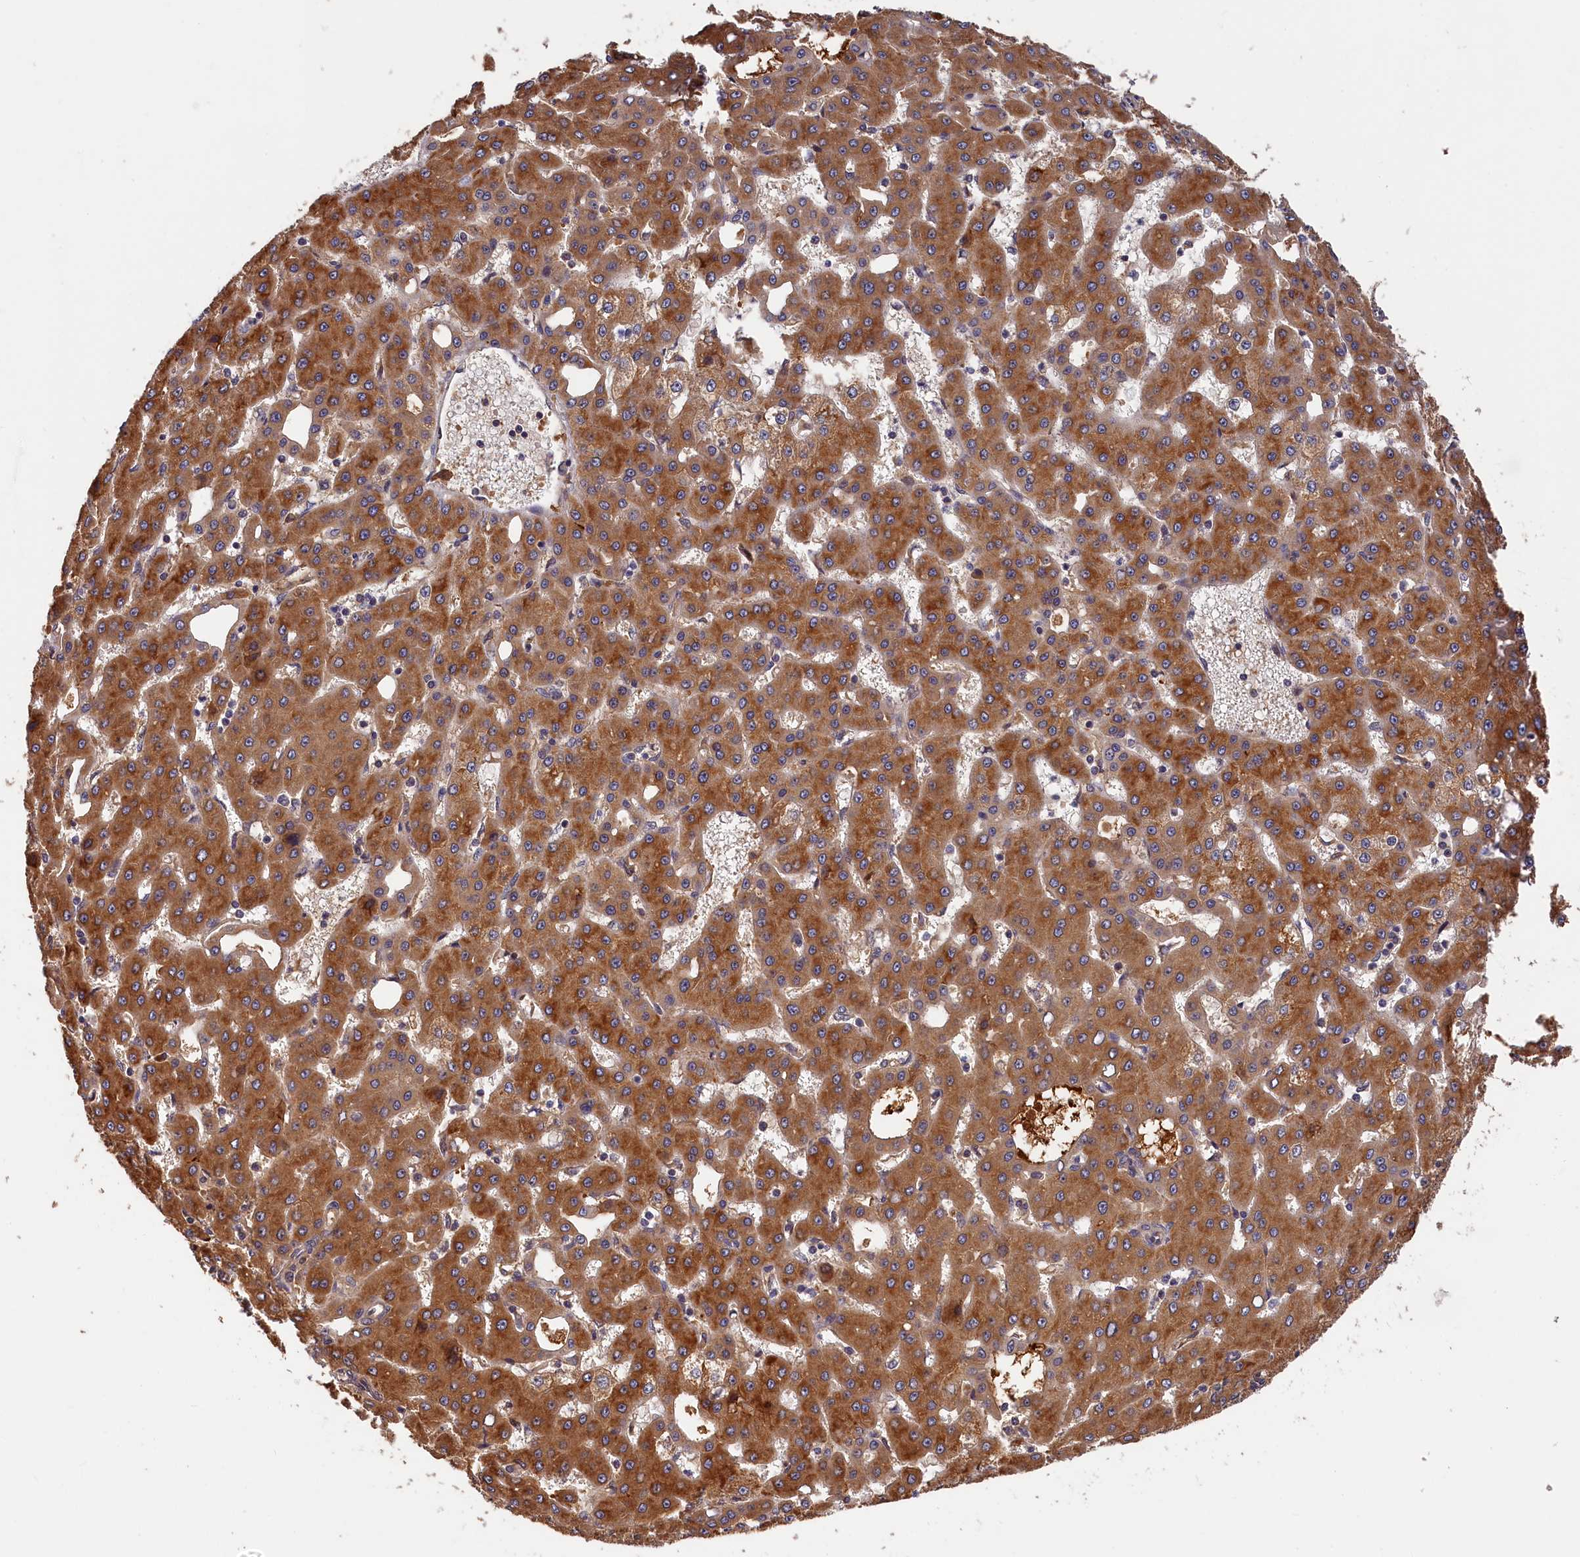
{"staining": {"intensity": "moderate", "quantity": ">75%", "location": "cytoplasmic/membranous"}, "tissue": "liver cancer", "cell_type": "Tumor cells", "image_type": "cancer", "snomed": [{"axis": "morphology", "description": "Carcinoma, Hepatocellular, NOS"}, {"axis": "topography", "description": "Liver"}], "caption": "IHC image of neoplastic tissue: liver hepatocellular carcinoma stained using immunohistochemistry displays medium levels of moderate protein expression localized specifically in the cytoplasmic/membranous of tumor cells, appearing as a cytoplasmic/membranous brown color.", "gene": "ITIH1", "patient": {"sex": "male", "age": 47}}